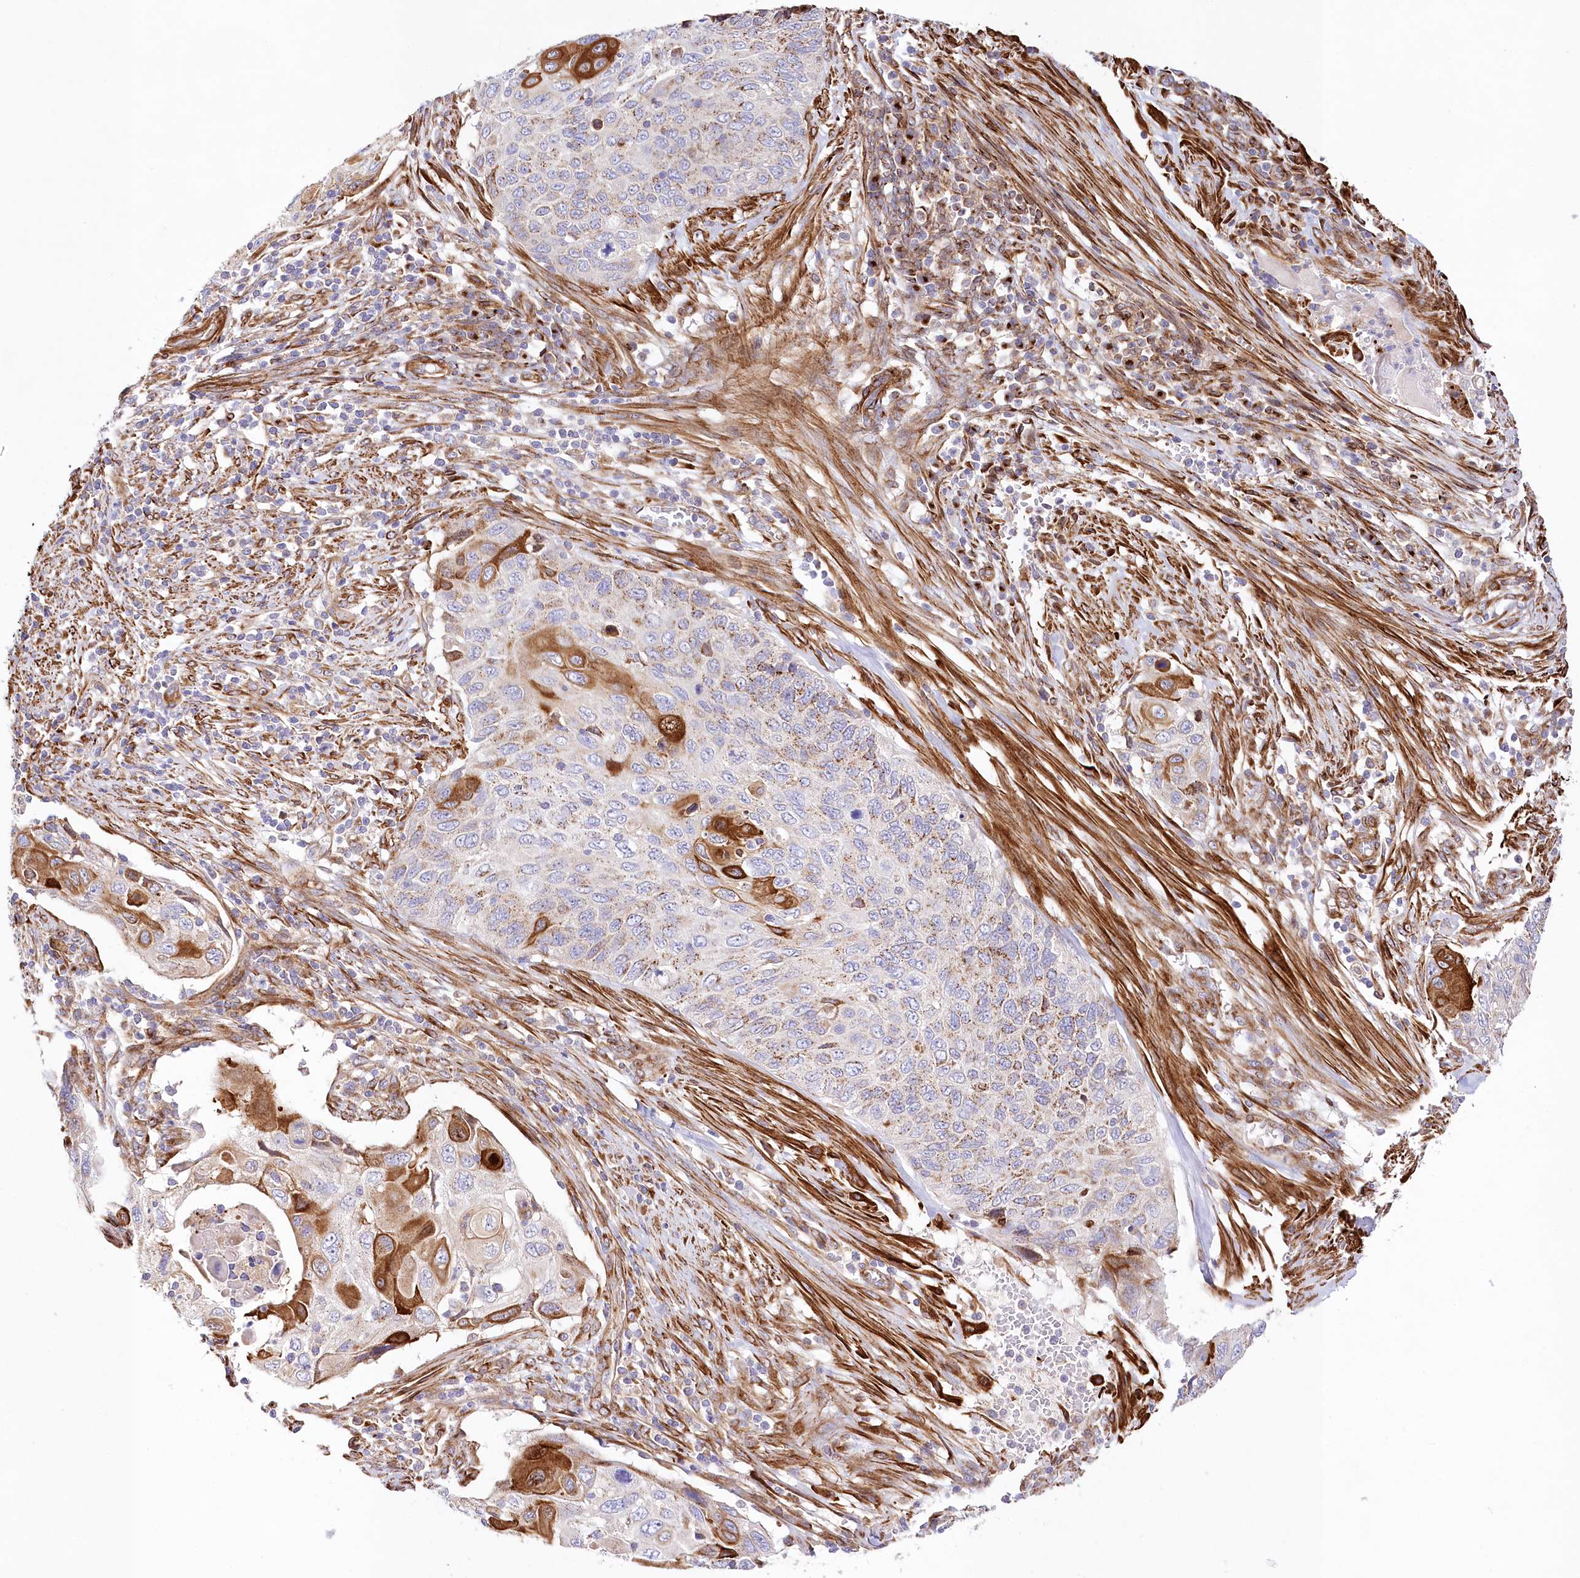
{"staining": {"intensity": "strong", "quantity": "<25%", "location": "cytoplasmic/membranous"}, "tissue": "cervical cancer", "cell_type": "Tumor cells", "image_type": "cancer", "snomed": [{"axis": "morphology", "description": "Squamous cell carcinoma, NOS"}, {"axis": "topography", "description": "Cervix"}], "caption": "Strong cytoplasmic/membranous staining for a protein is appreciated in about <25% of tumor cells of cervical cancer using immunohistochemistry.", "gene": "ABRAXAS2", "patient": {"sex": "female", "age": 70}}